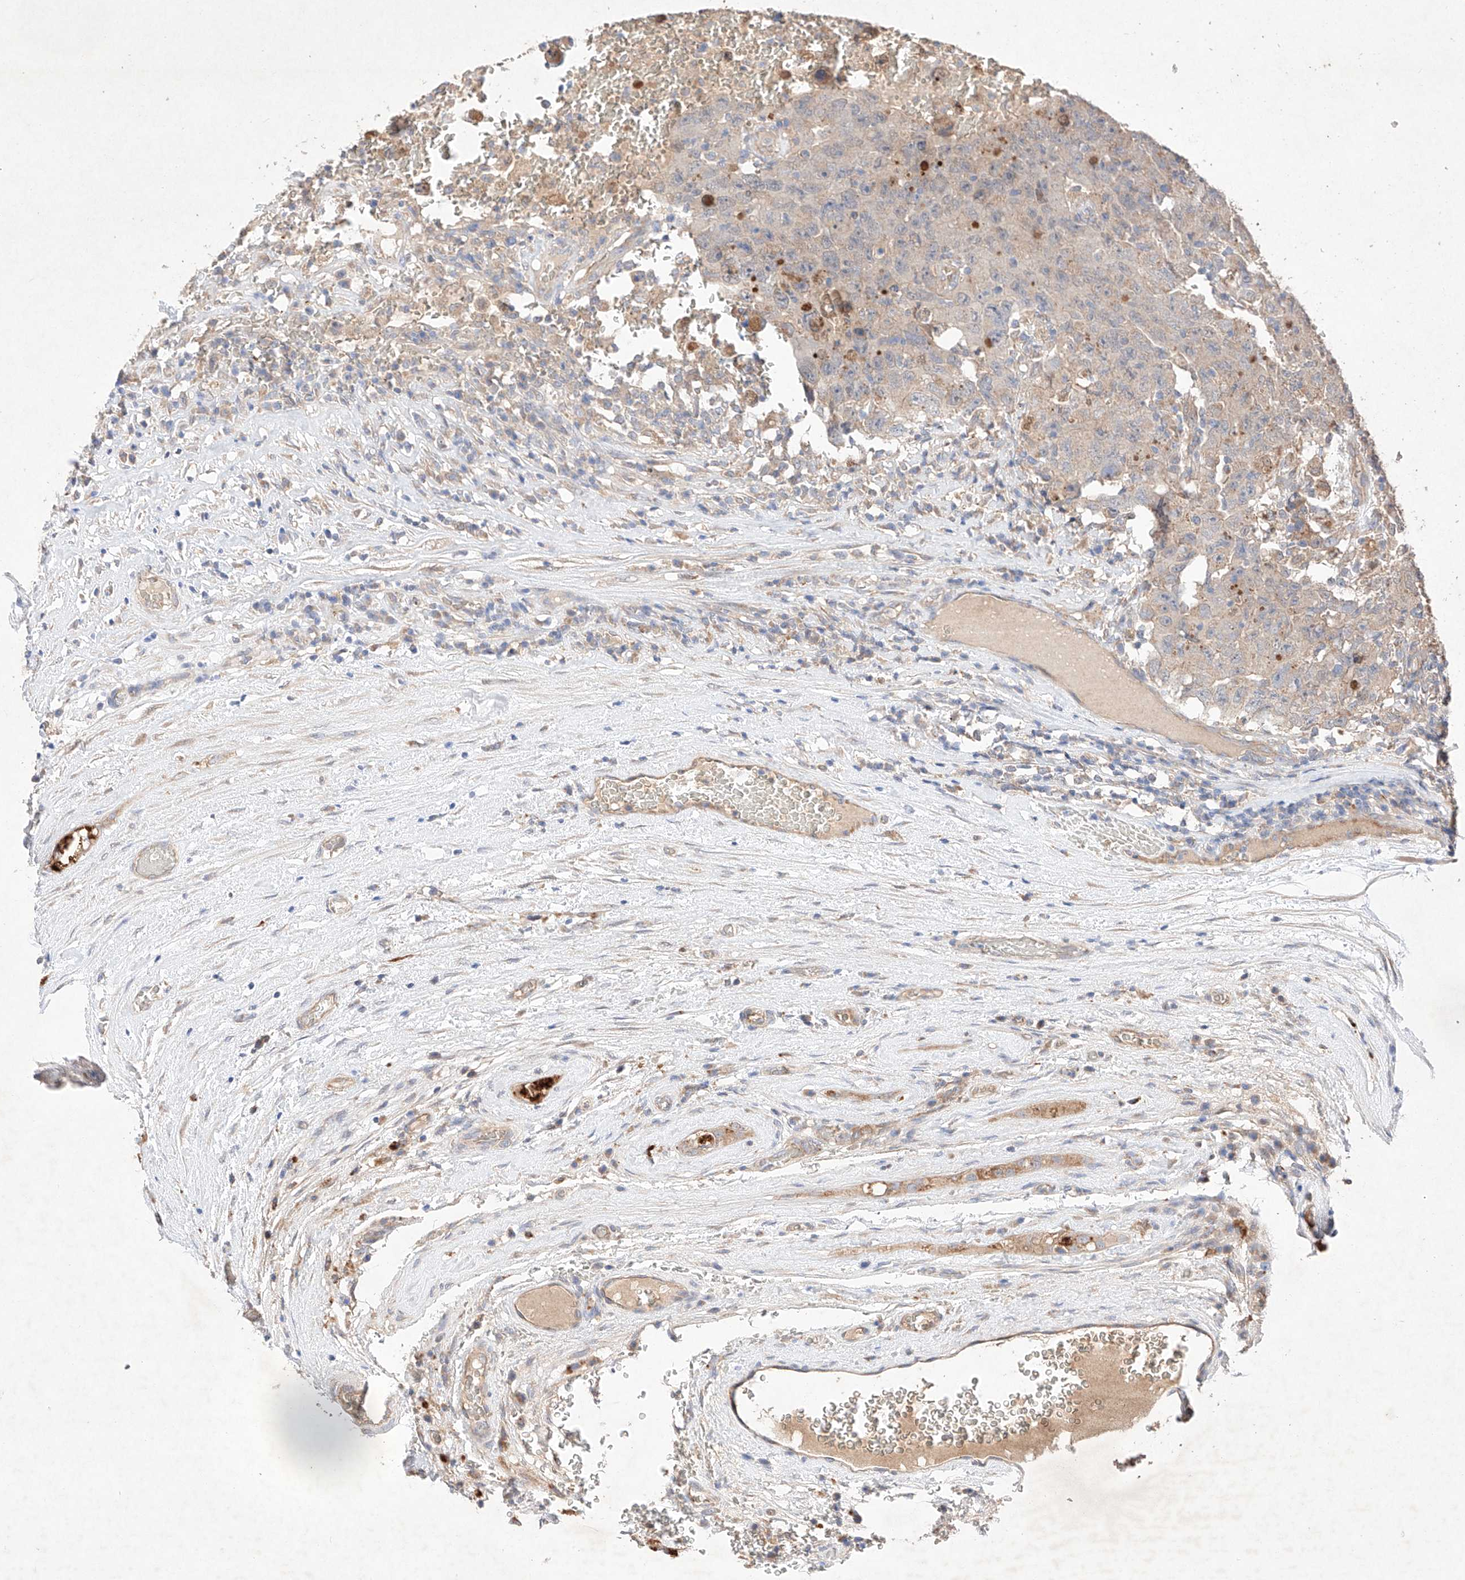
{"staining": {"intensity": "negative", "quantity": "none", "location": "none"}, "tissue": "testis cancer", "cell_type": "Tumor cells", "image_type": "cancer", "snomed": [{"axis": "morphology", "description": "Carcinoma, Embryonal, NOS"}, {"axis": "topography", "description": "Testis"}], "caption": "Tumor cells show no significant protein positivity in testis cancer.", "gene": "C6orf62", "patient": {"sex": "male", "age": 26}}